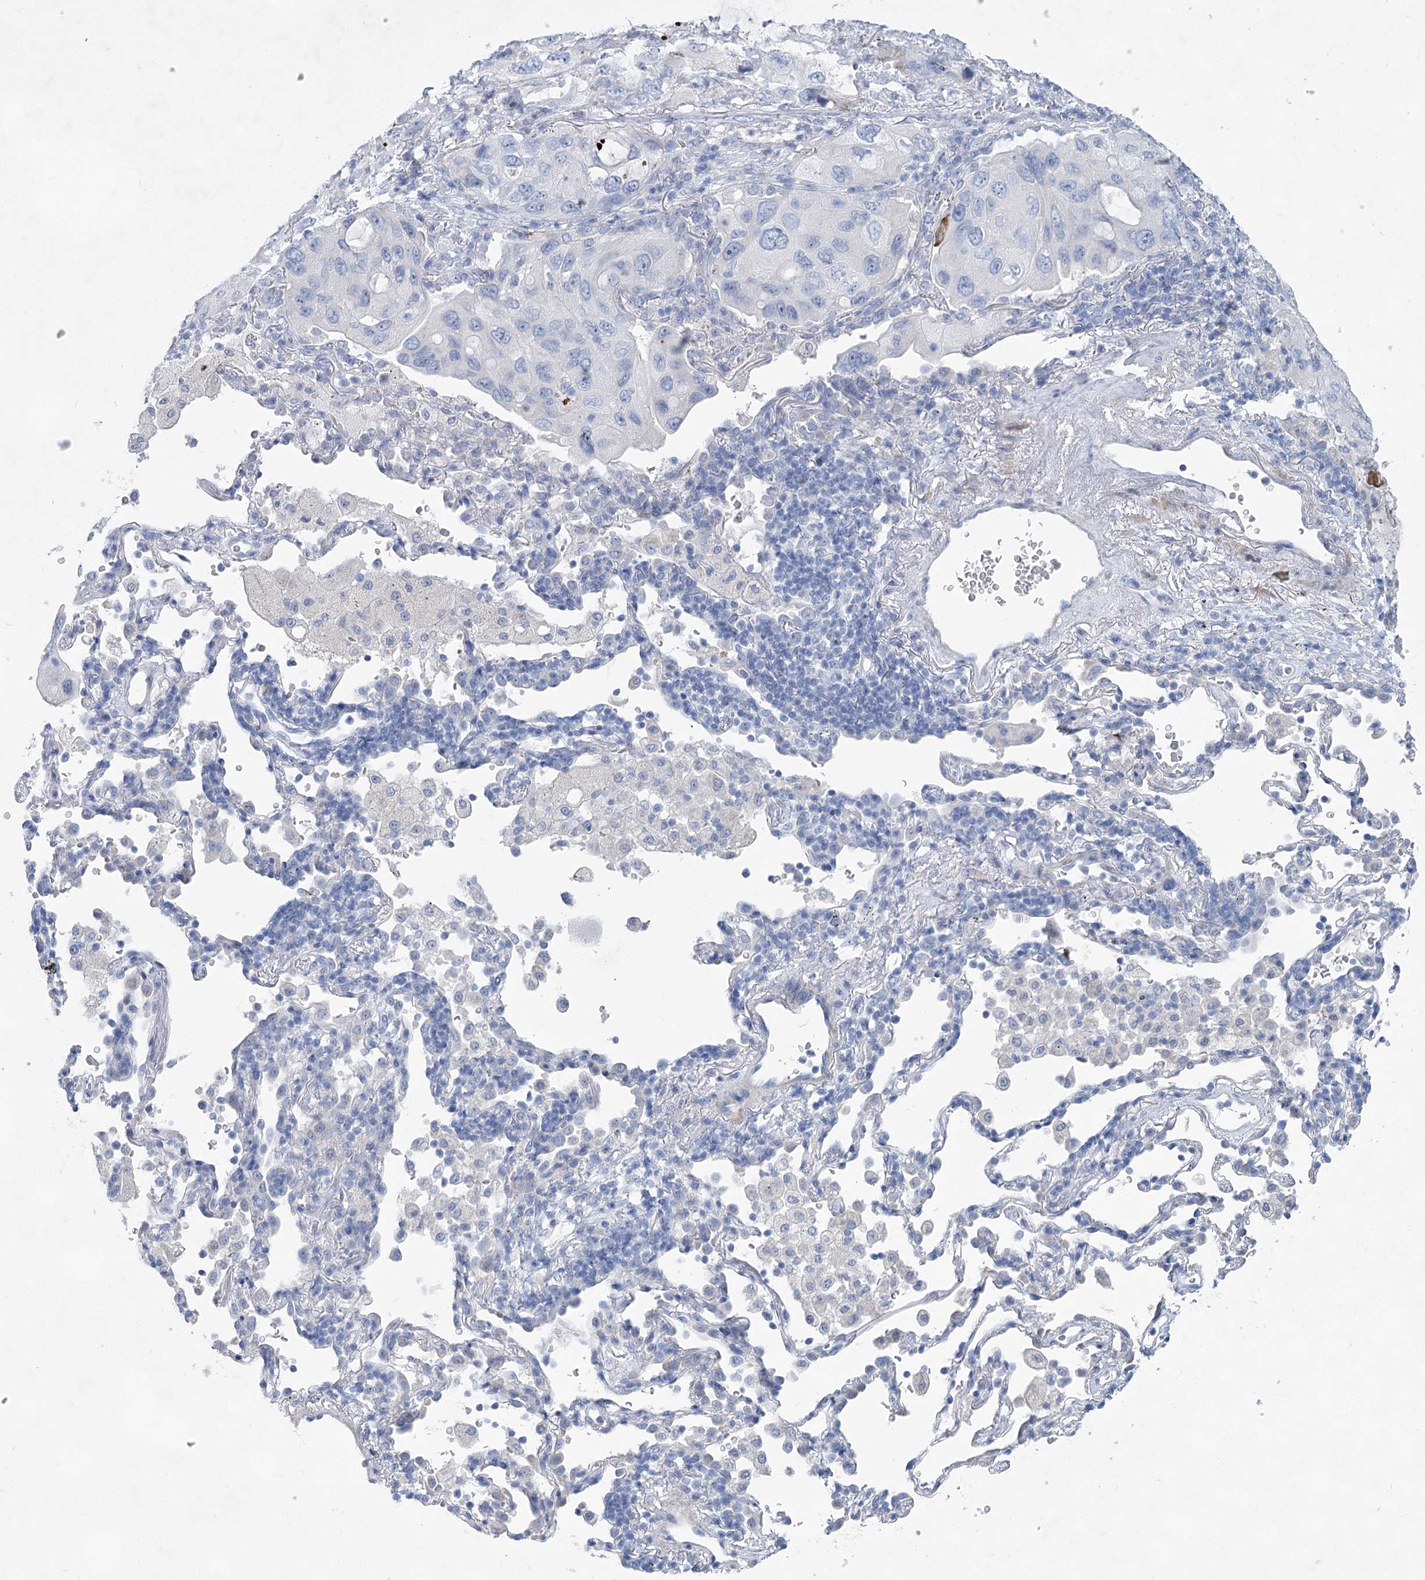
{"staining": {"intensity": "negative", "quantity": "none", "location": "none"}, "tissue": "lung cancer", "cell_type": "Tumor cells", "image_type": "cancer", "snomed": [{"axis": "morphology", "description": "Squamous cell carcinoma, NOS"}, {"axis": "topography", "description": "Lung"}], "caption": "DAB (3,3'-diaminobenzidine) immunohistochemical staining of human lung cancer reveals no significant expression in tumor cells. Nuclei are stained in blue.", "gene": "WDR74", "patient": {"sex": "female", "age": 73}}